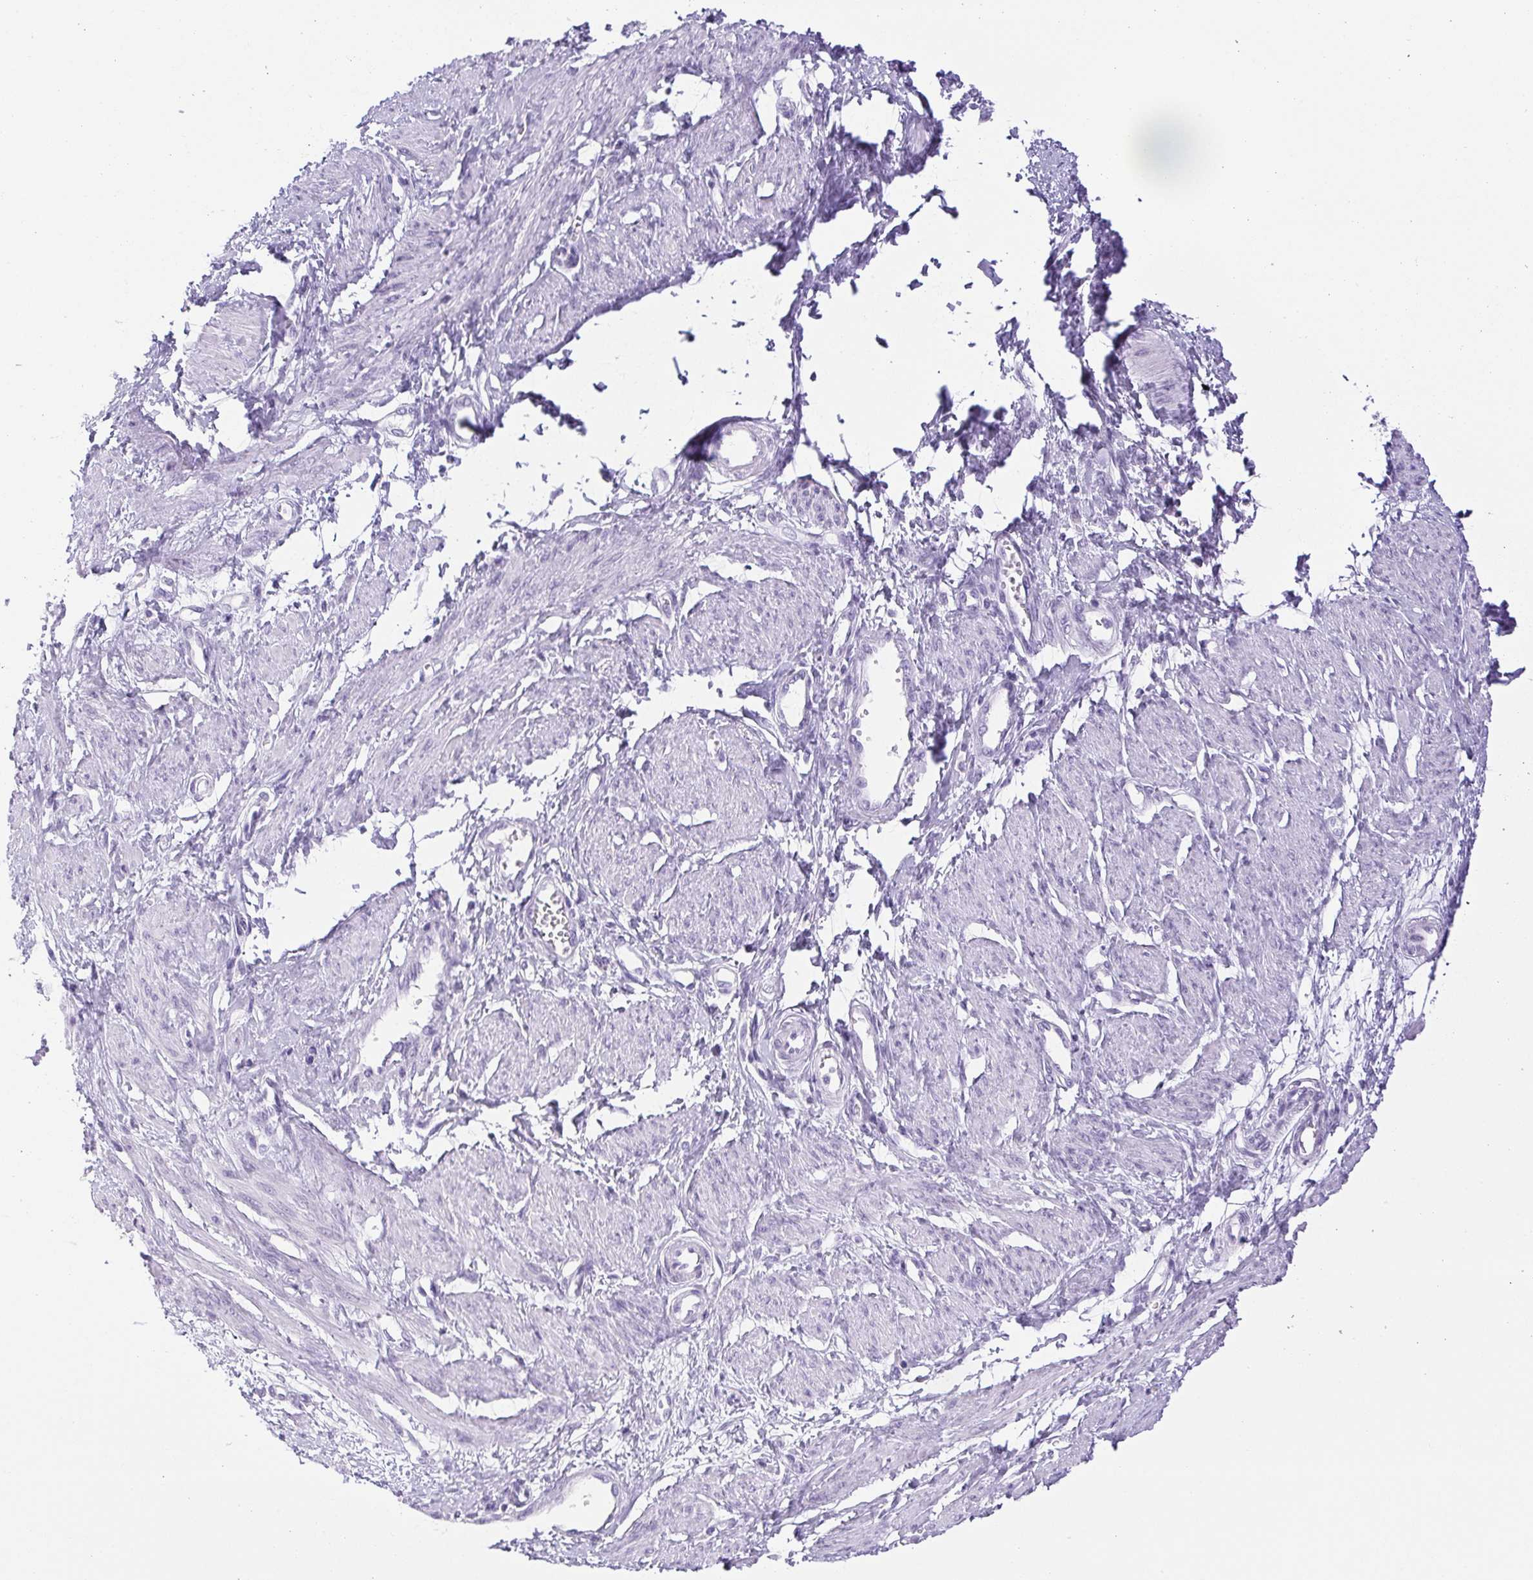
{"staining": {"intensity": "negative", "quantity": "none", "location": "none"}, "tissue": "smooth muscle", "cell_type": "Smooth muscle cells", "image_type": "normal", "snomed": [{"axis": "morphology", "description": "Normal tissue, NOS"}, {"axis": "topography", "description": "Smooth muscle"}, {"axis": "topography", "description": "Uterus"}], "caption": "Smooth muscle cells are negative for protein expression in normal human smooth muscle. The staining is performed using DAB brown chromogen with nuclei counter-stained in using hematoxylin.", "gene": "HLA", "patient": {"sex": "female", "age": 39}}